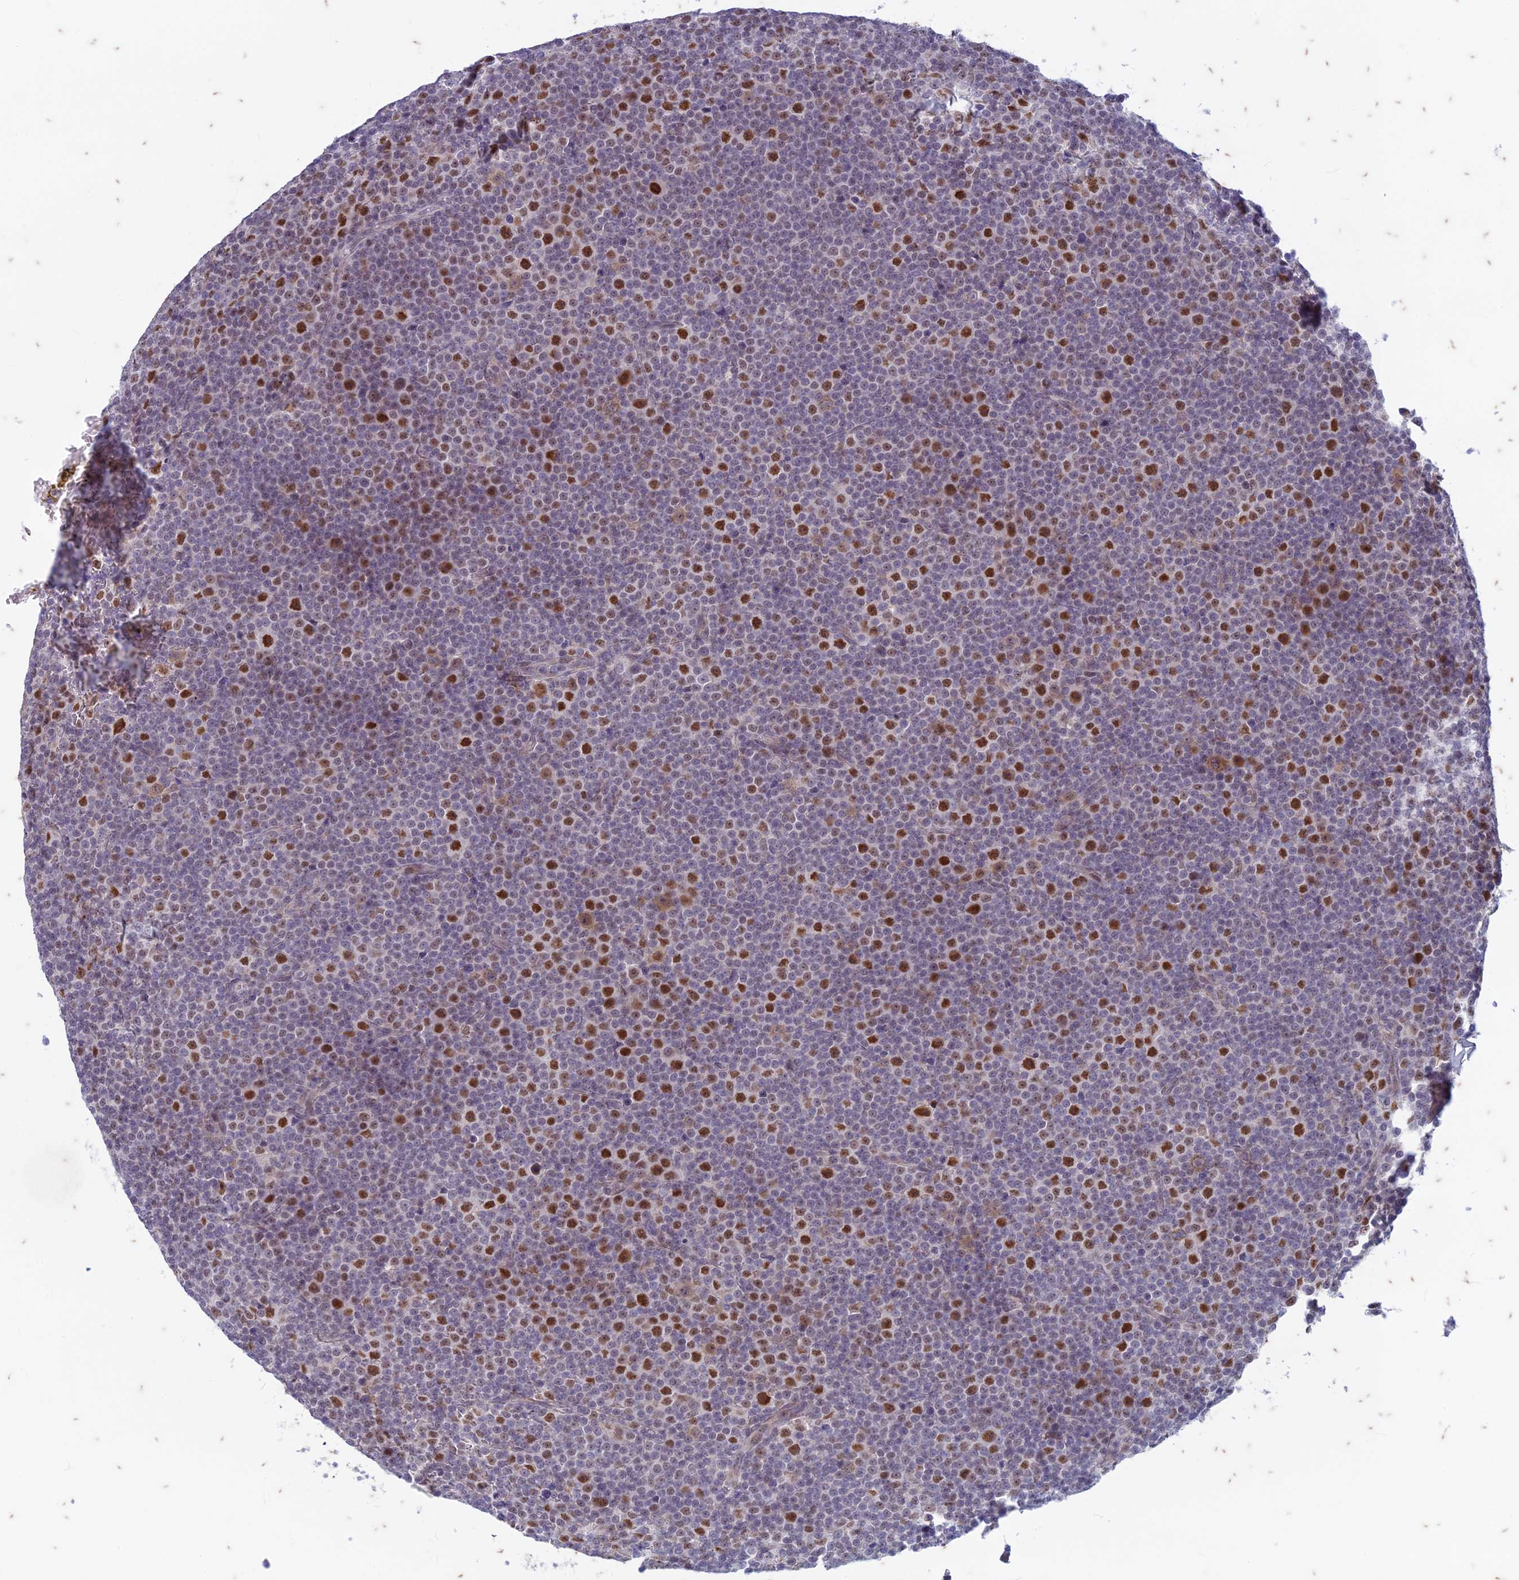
{"staining": {"intensity": "strong", "quantity": ">75%", "location": "nuclear"}, "tissue": "lymphoma", "cell_type": "Tumor cells", "image_type": "cancer", "snomed": [{"axis": "morphology", "description": "Malignant lymphoma, non-Hodgkin's type, Low grade"}, {"axis": "topography", "description": "Lymph node"}], "caption": "An immunohistochemistry micrograph of neoplastic tissue is shown. Protein staining in brown highlights strong nuclear positivity in low-grade malignant lymphoma, non-Hodgkin's type within tumor cells. Using DAB (3,3'-diaminobenzidine) (brown) and hematoxylin (blue) stains, captured at high magnification using brightfield microscopy.", "gene": "PABPN1L", "patient": {"sex": "female", "age": 67}}